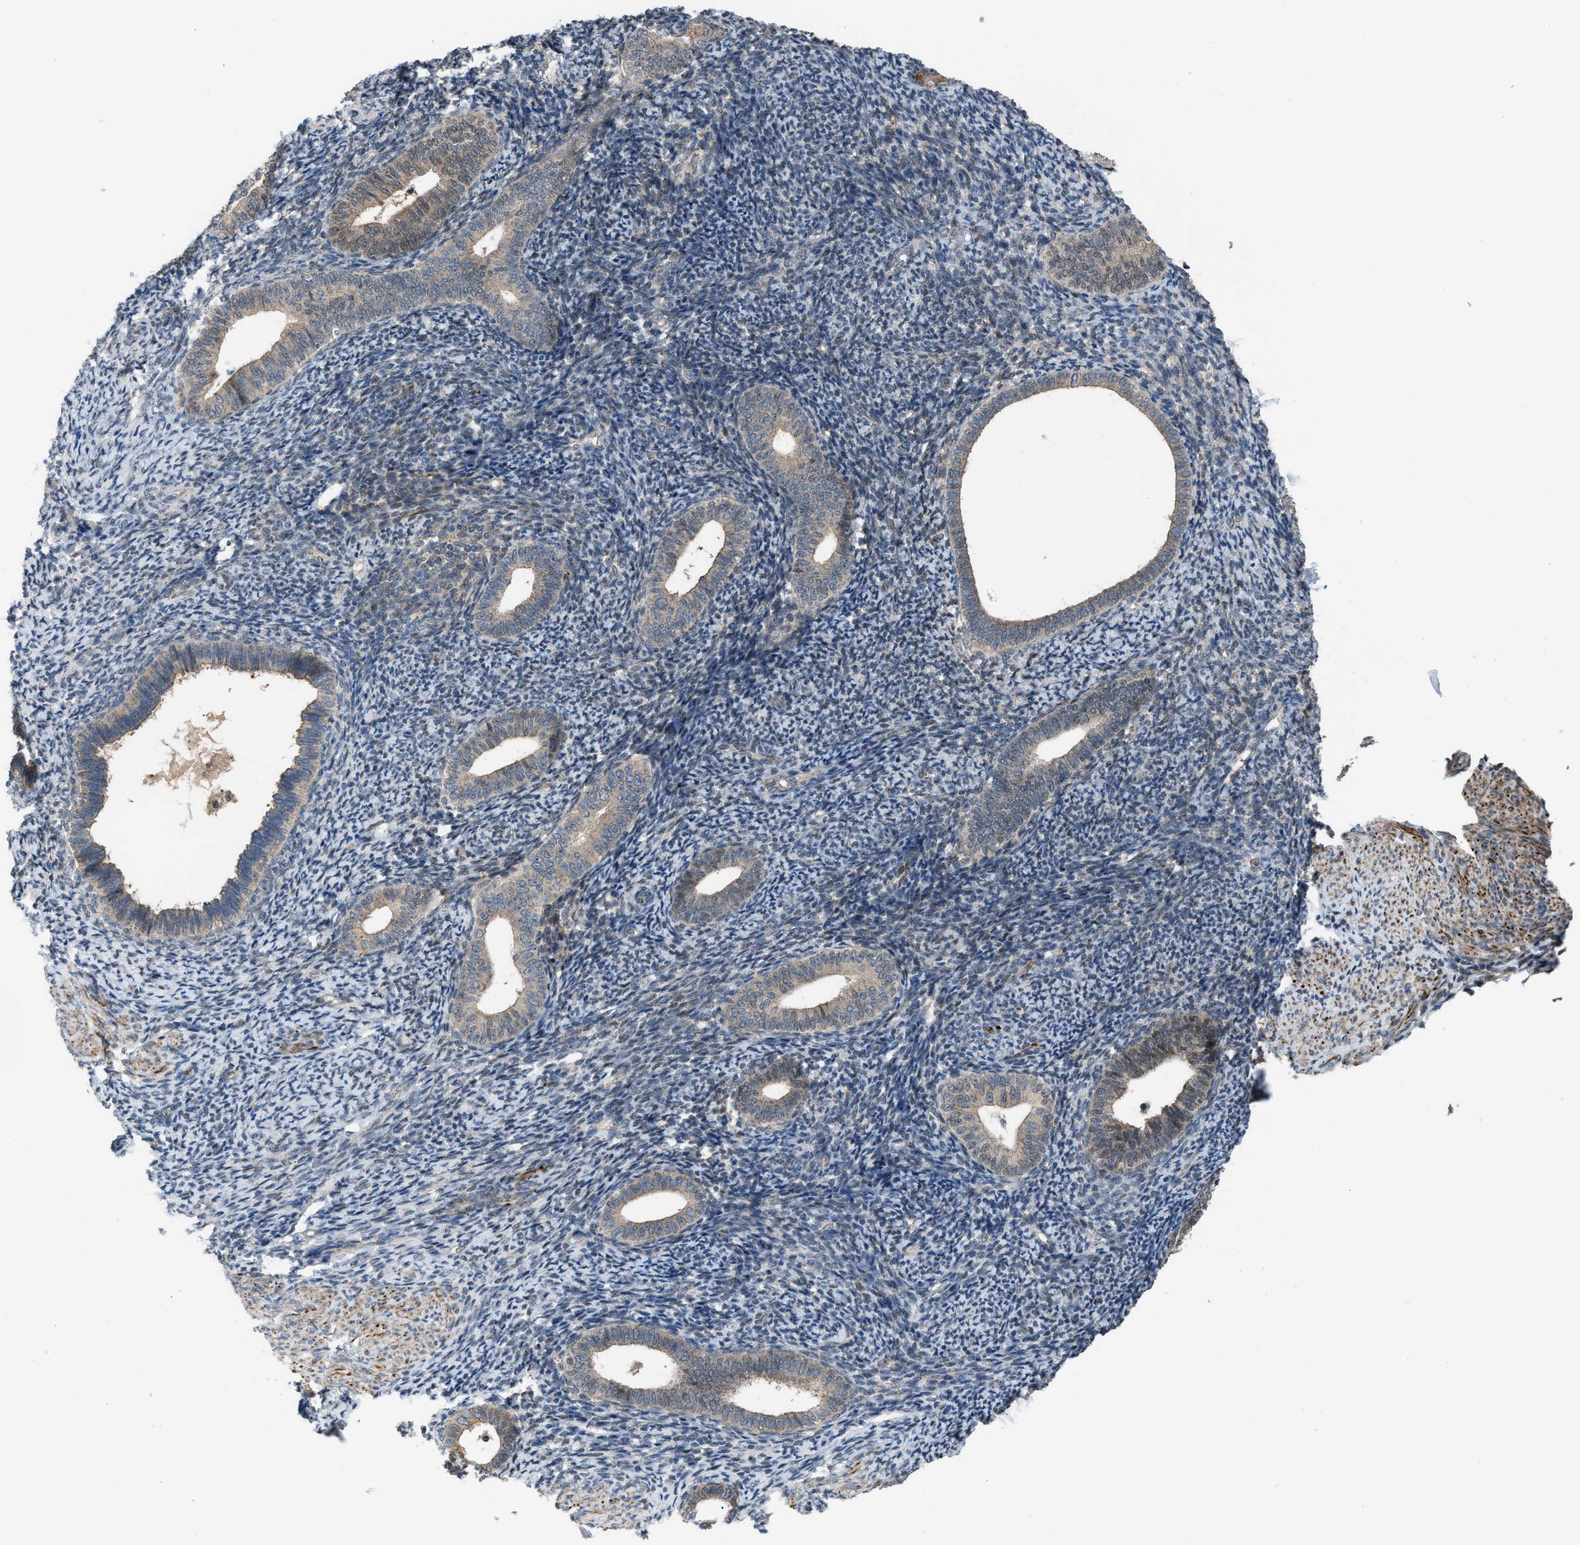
{"staining": {"intensity": "weak", "quantity": "<25%", "location": "cytoplasmic/membranous"}, "tissue": "endometrium", "cell_type": "Cells in endometrial stroma", "image_type": "normal", "snomed": [{"axis": "morphology", "description": "Normal tissue, NOS"}, {"axis": "topography", "description": "Endometrium"}], "caption": "The IHC micrograph has no significant expression in cells in endometrial stroma of endometrium.", "gene": "CRTC1", "patient": {"sex": "female", "age": 66}}